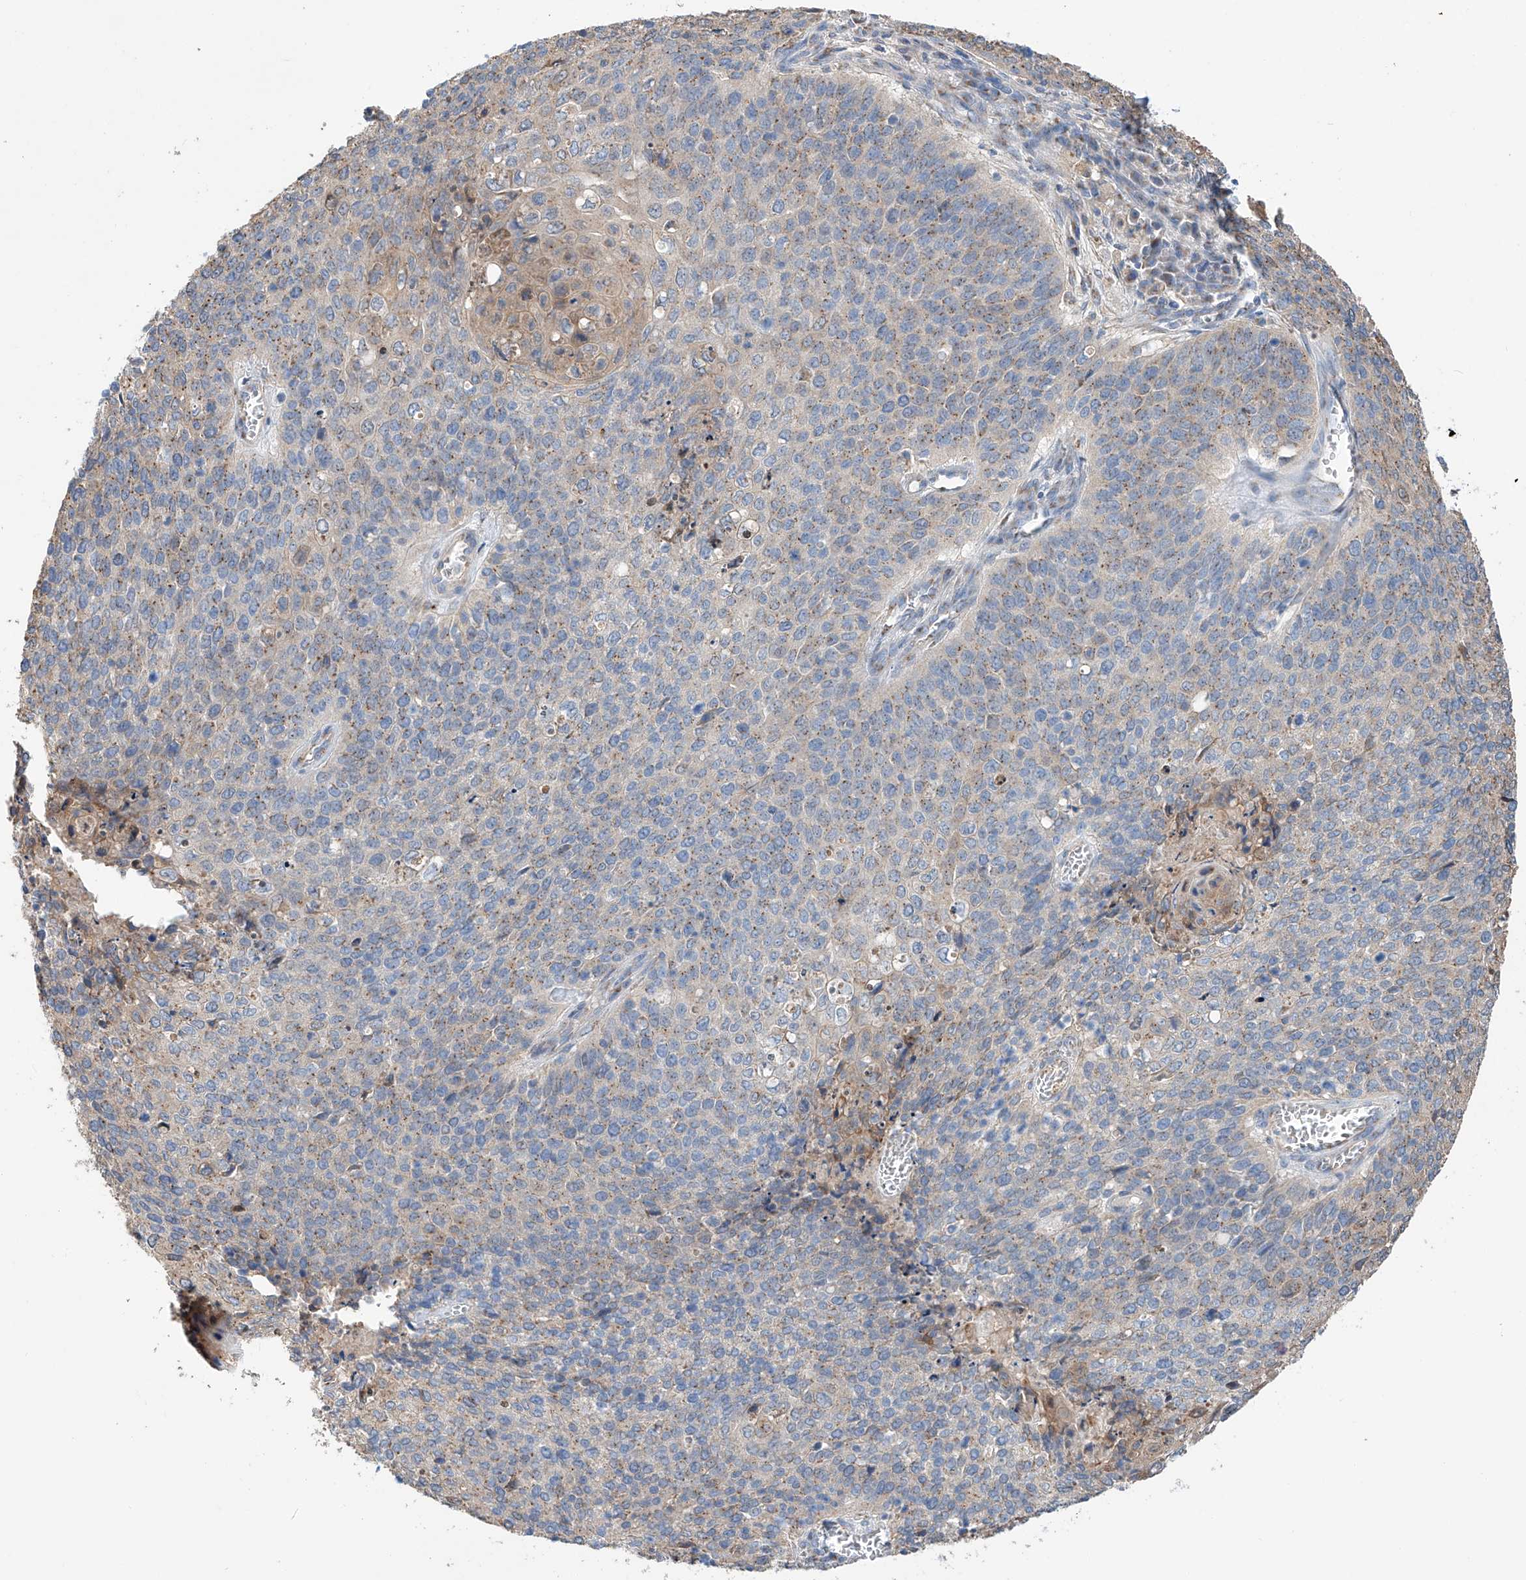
{"staining": {"intensity": "weak", "quantity": "<25%", "location": "cytoplasmic/membranous"}, "tissue": "cervical cancer", "cell_type": "Tumor cells", "image_type": "cancer", "snomed": [{"axis": "morphology", "description": "Squamous cell carcinoma, NOS"}, {"axis": "topography", "description": "Cervix"}], "caption": "Tumor cells show no significant expression in cervical cancer. (DAB (3,3'-diaminobenzidine) immunohistochemistry (IHC) with hematoxylin counter stain).", "gene": "SLC22A7", "patient": {"sex": "female", "age": 39}}